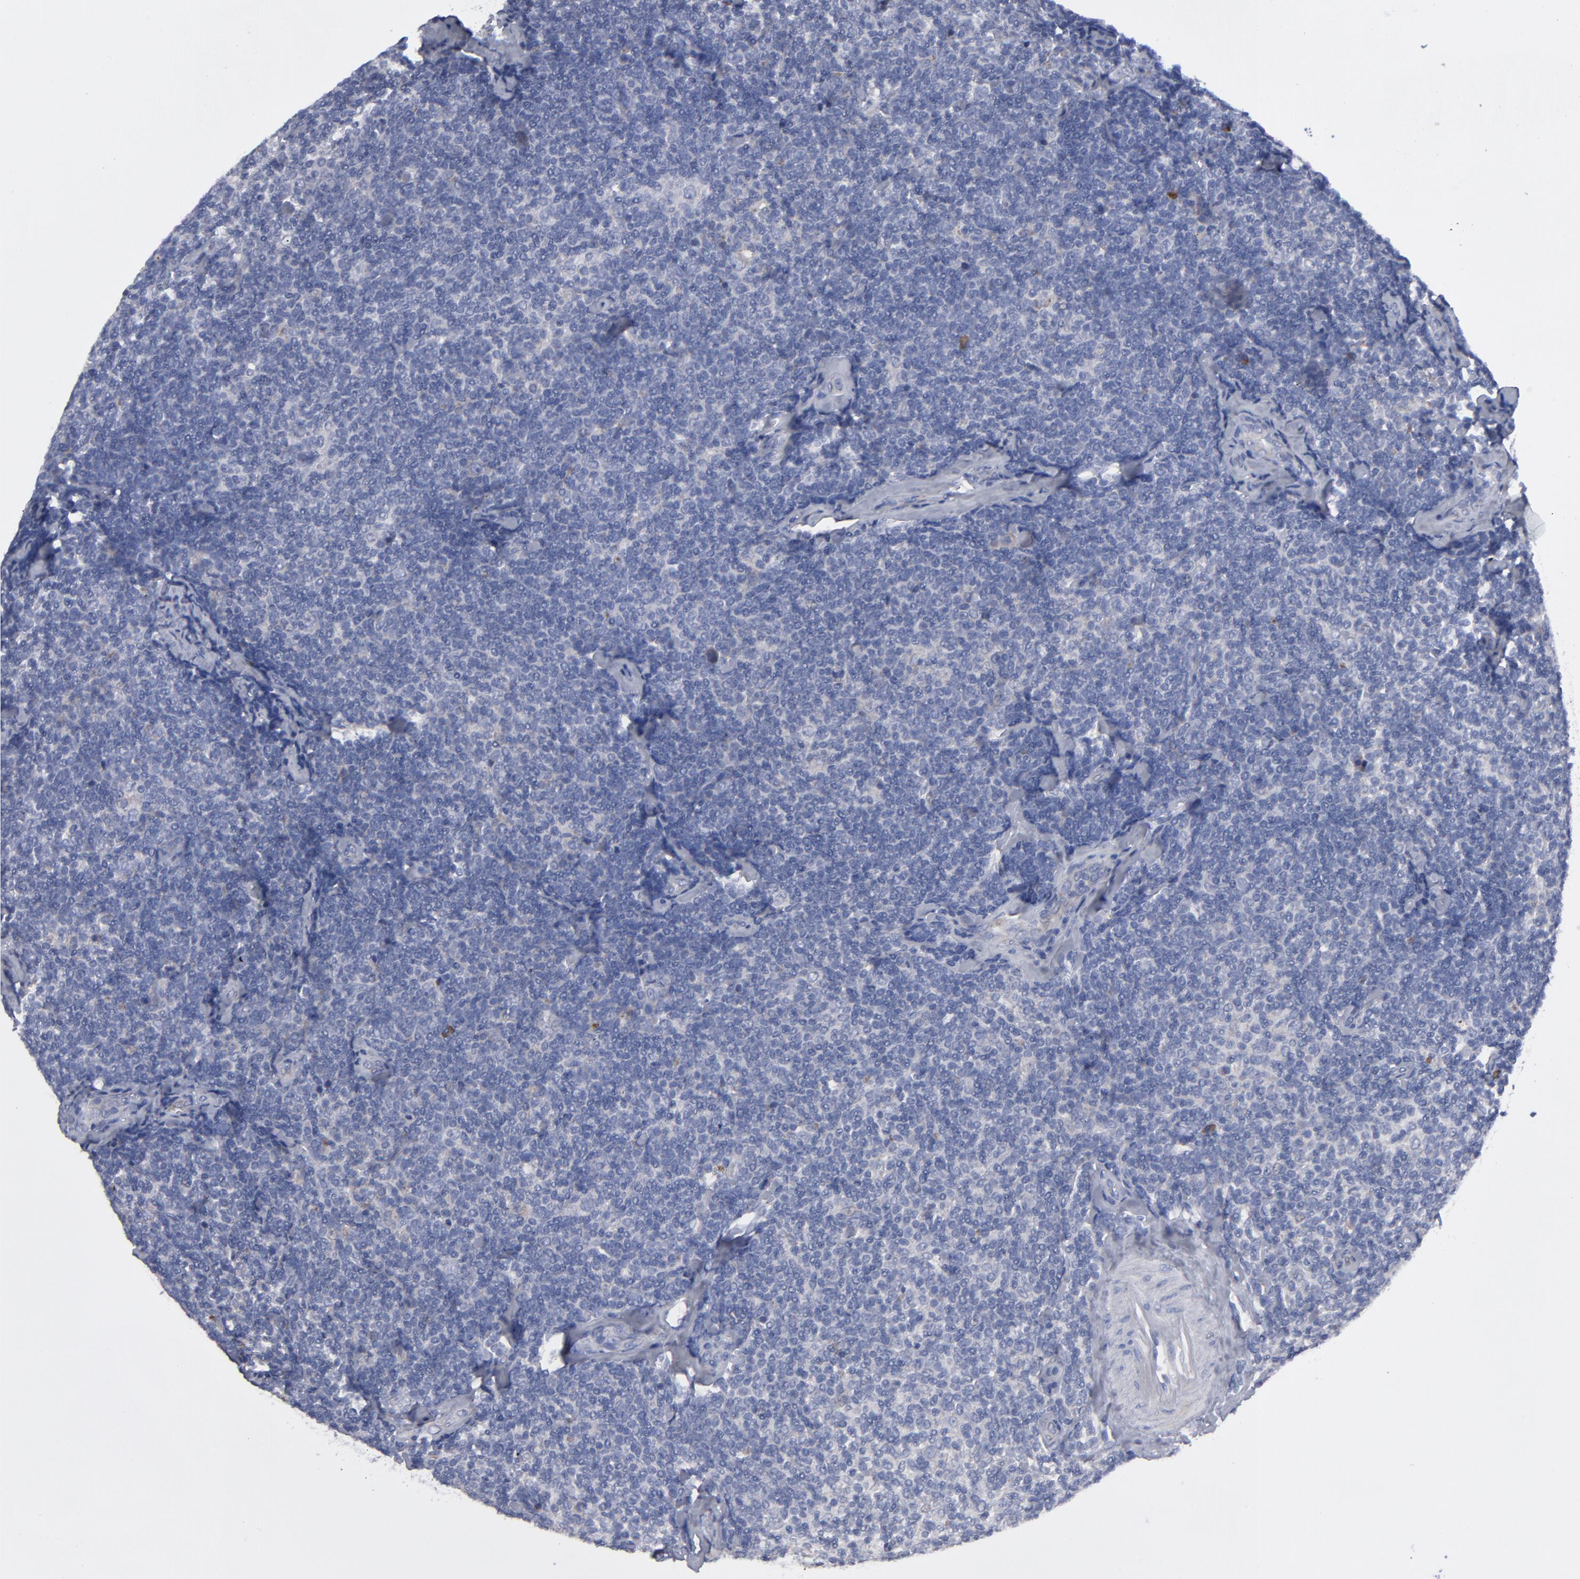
{"staining": {"intensity": "negative", "quantity": "none", "location": "none"}, "tissue": "lymphoma", "cell_type": "Tumor cells", "image_type": "cancer", "snomed": [{"axis": "morphology", "description": "Malignant lymphoma, non-Hodgkin's type, Low grade"}, {"axis": "topography", "description": "Lymph node"}], "caption": "Tumor cells are negative for protein expression in human low-grade malignant lymphoma, non-Hodgkin's type.", "gene": "CCDC80", "patient": {"sex": "female", "age": 56}}